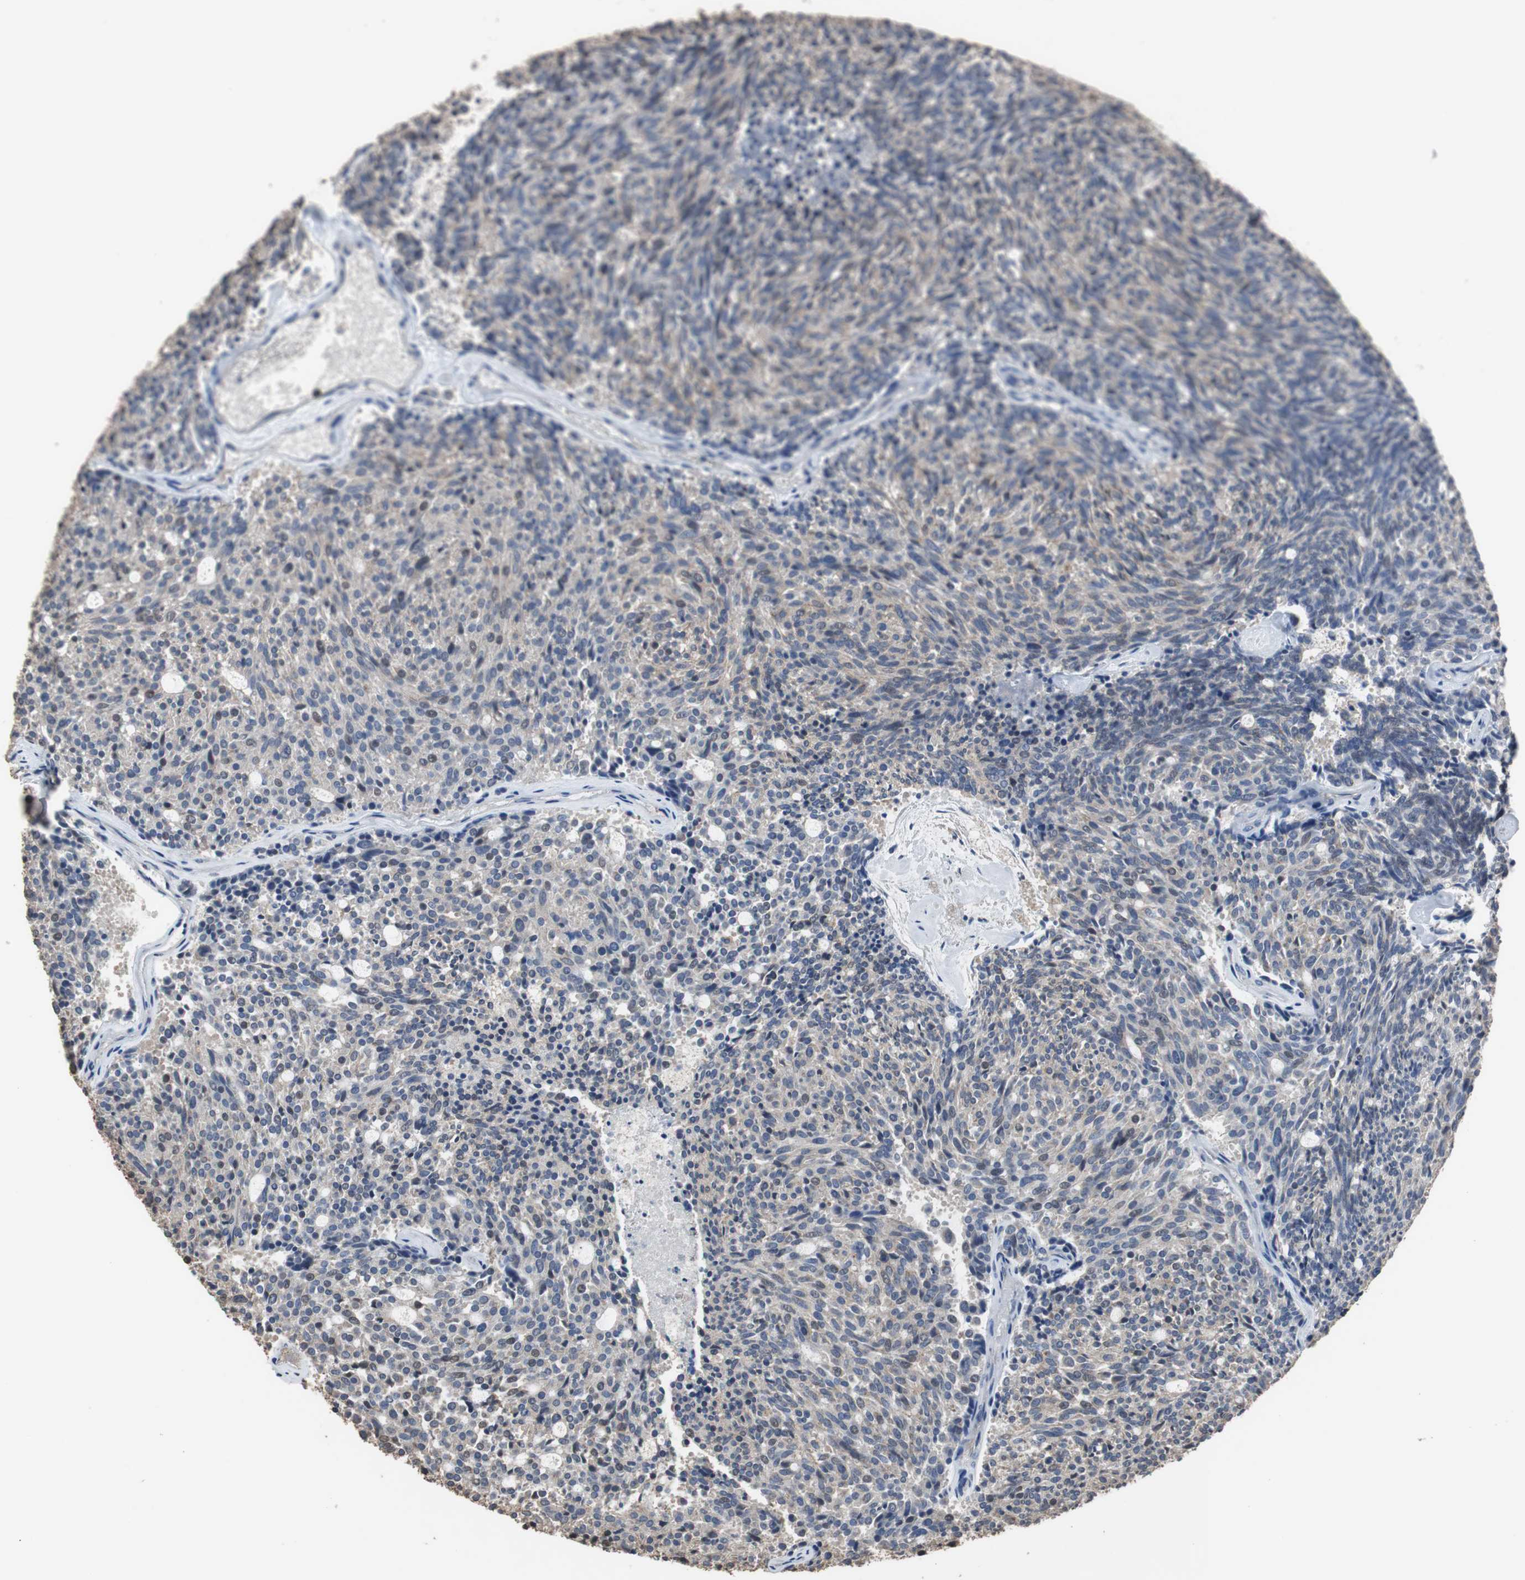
{"staining": {"intensity": "weak", "quantity": "<25%", "location": "cytoplasmic/membranous"}, "tissue": "carcinoid", "cell_type": "Tumor cells", "image_type": "cancer", "snomed": [{"axis": "morphology", "description": "Carcinoid, malignant, NOS"}, {"axis": "topography", "description": "Pancreas"}], "caption": "The immunohistochemistry (IHC) micrograph has no significant staining in tumor cells of carcinoid (malignant) tissue.", "gene": "SCIMP", "patient": {"sex": "female", "age": 54}}